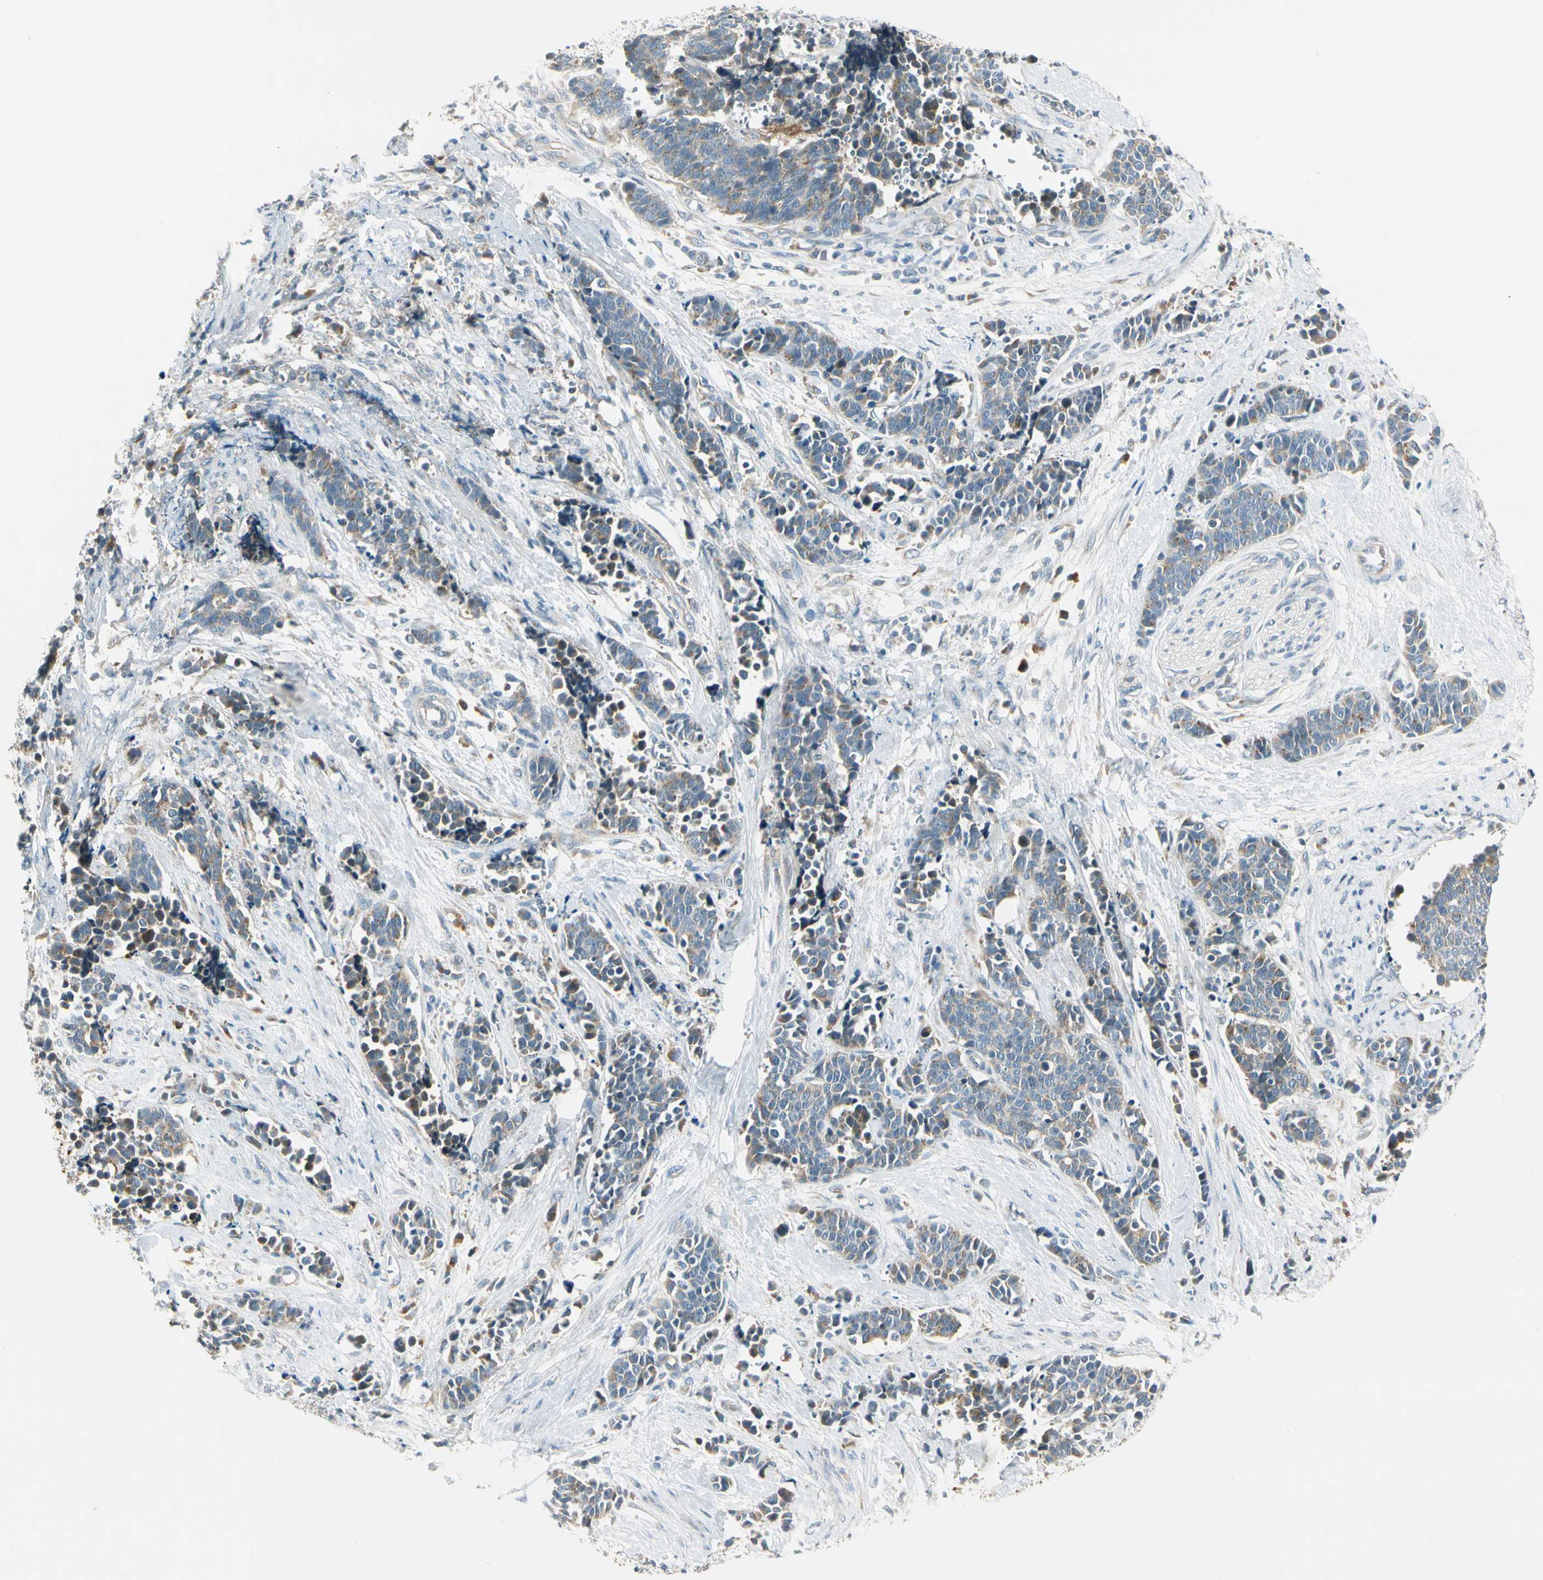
{"staining": {"intensity": "weak", "quantity": ">75%", "location": "cytoplasmic/membranous"}, "tissue": "cervical cancer", "cell_type": "Tumor cells", "image_type": "cancer", "snomed": [{"axis": "morphology", "description": "Squamous cell carcinoma, NOS"}, {"axis": "topography", "description": "Cervix"}], "caption": "This photomicrograph demonstrates immunohistochemistry (IHC) staining of squamous cell carcinoma (cervical), with low weak cytoplasmic/membranous staining in about >75% of tumor cells.", "gene": "BNIP1", "patient": {"sex": "female", "age": 35}}